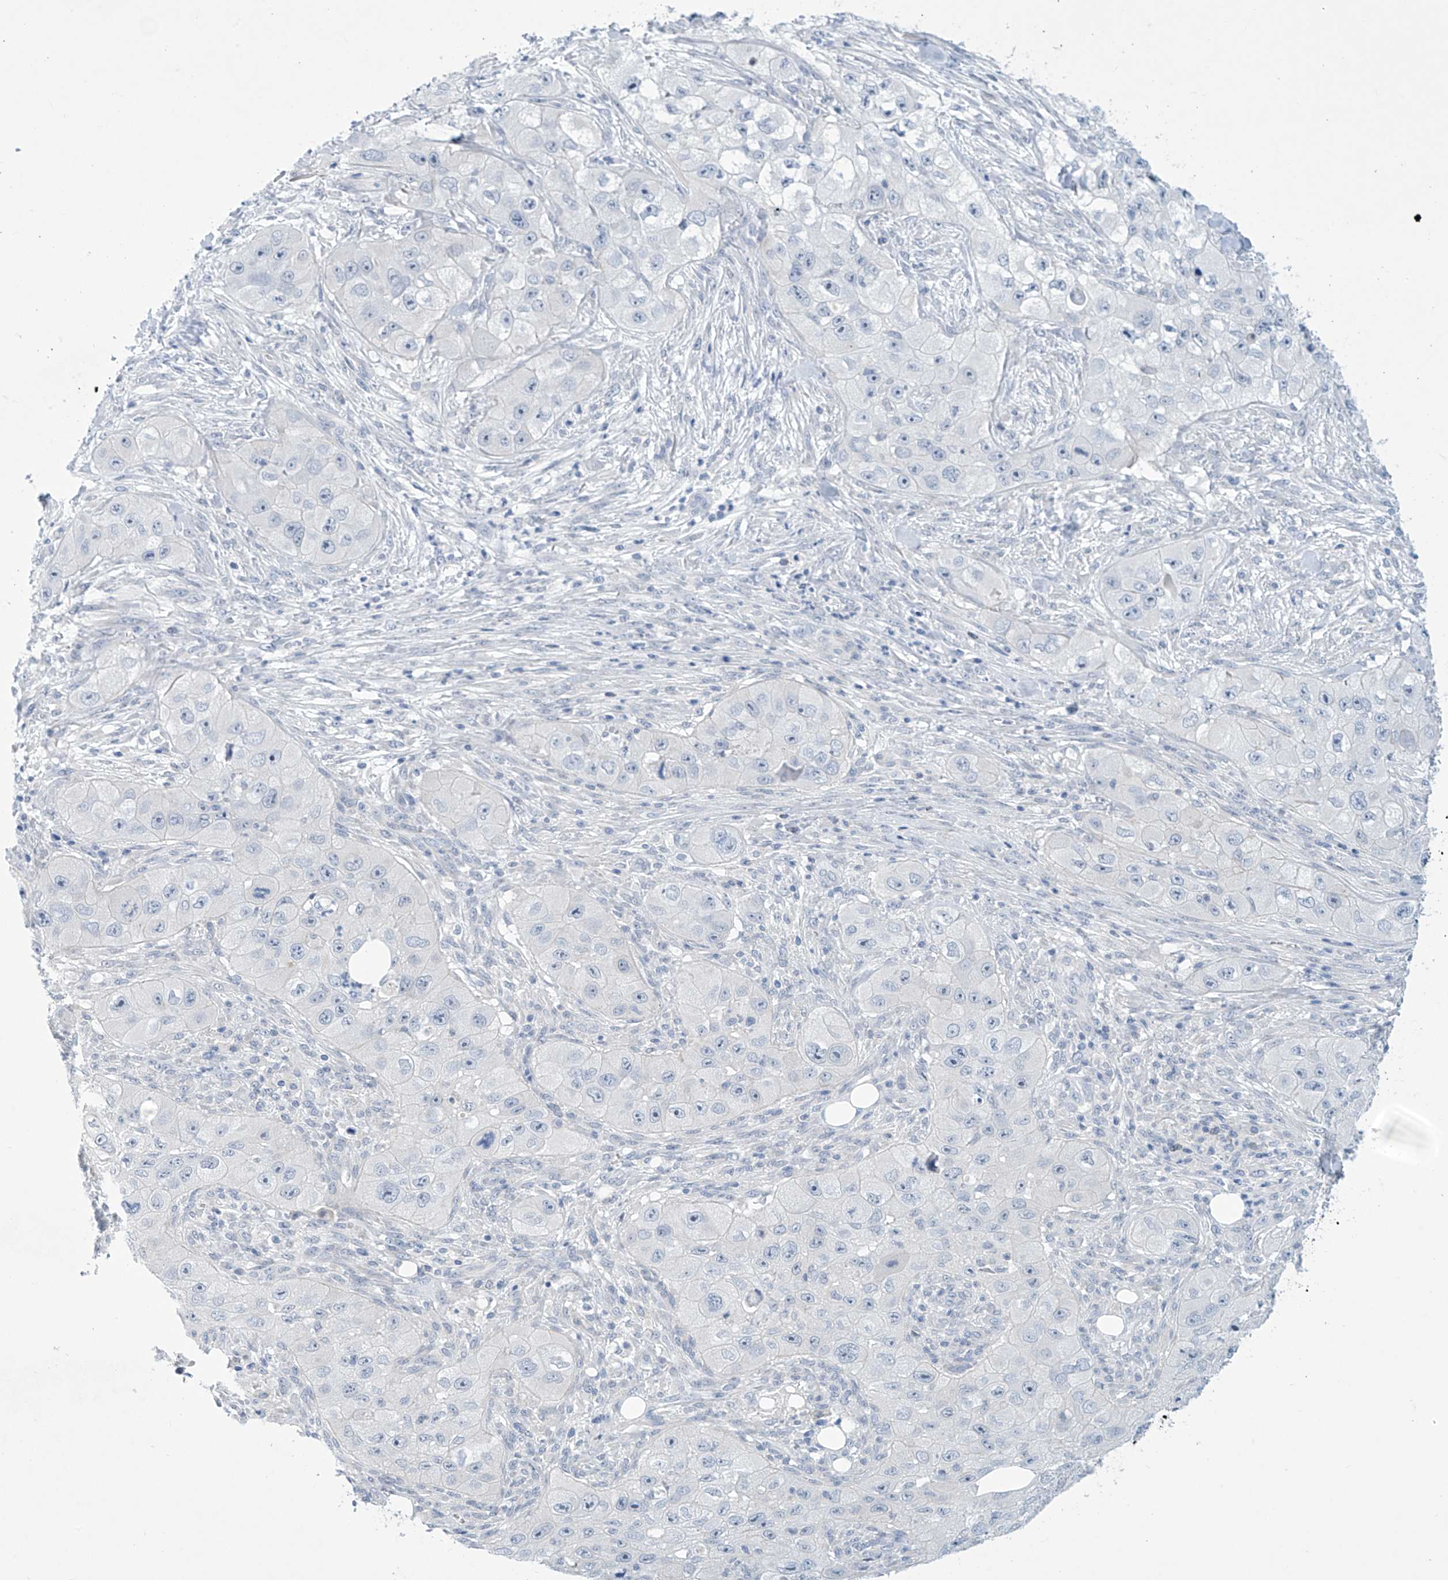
{"staining": {"intensity": "negative", "quantity": "none", "location": "none"}, "tissue": "skin cancer", "cell_type": "Tumor cells", "image_type": "cancer", "snomed": [{"axis": "morphology", "description": "Squamous cell carcinoma, NOS"}, {"axis": "topography", "description": "Skin"}, {"axis": "topography", "description": "Subcutis"}], "caption": "Immunohistochemical staining of skin cancer demonstrates no significant positivity in tumor cells.", "gene": "SLC35A5", "patient": {"sex": "male", "age": 73}}